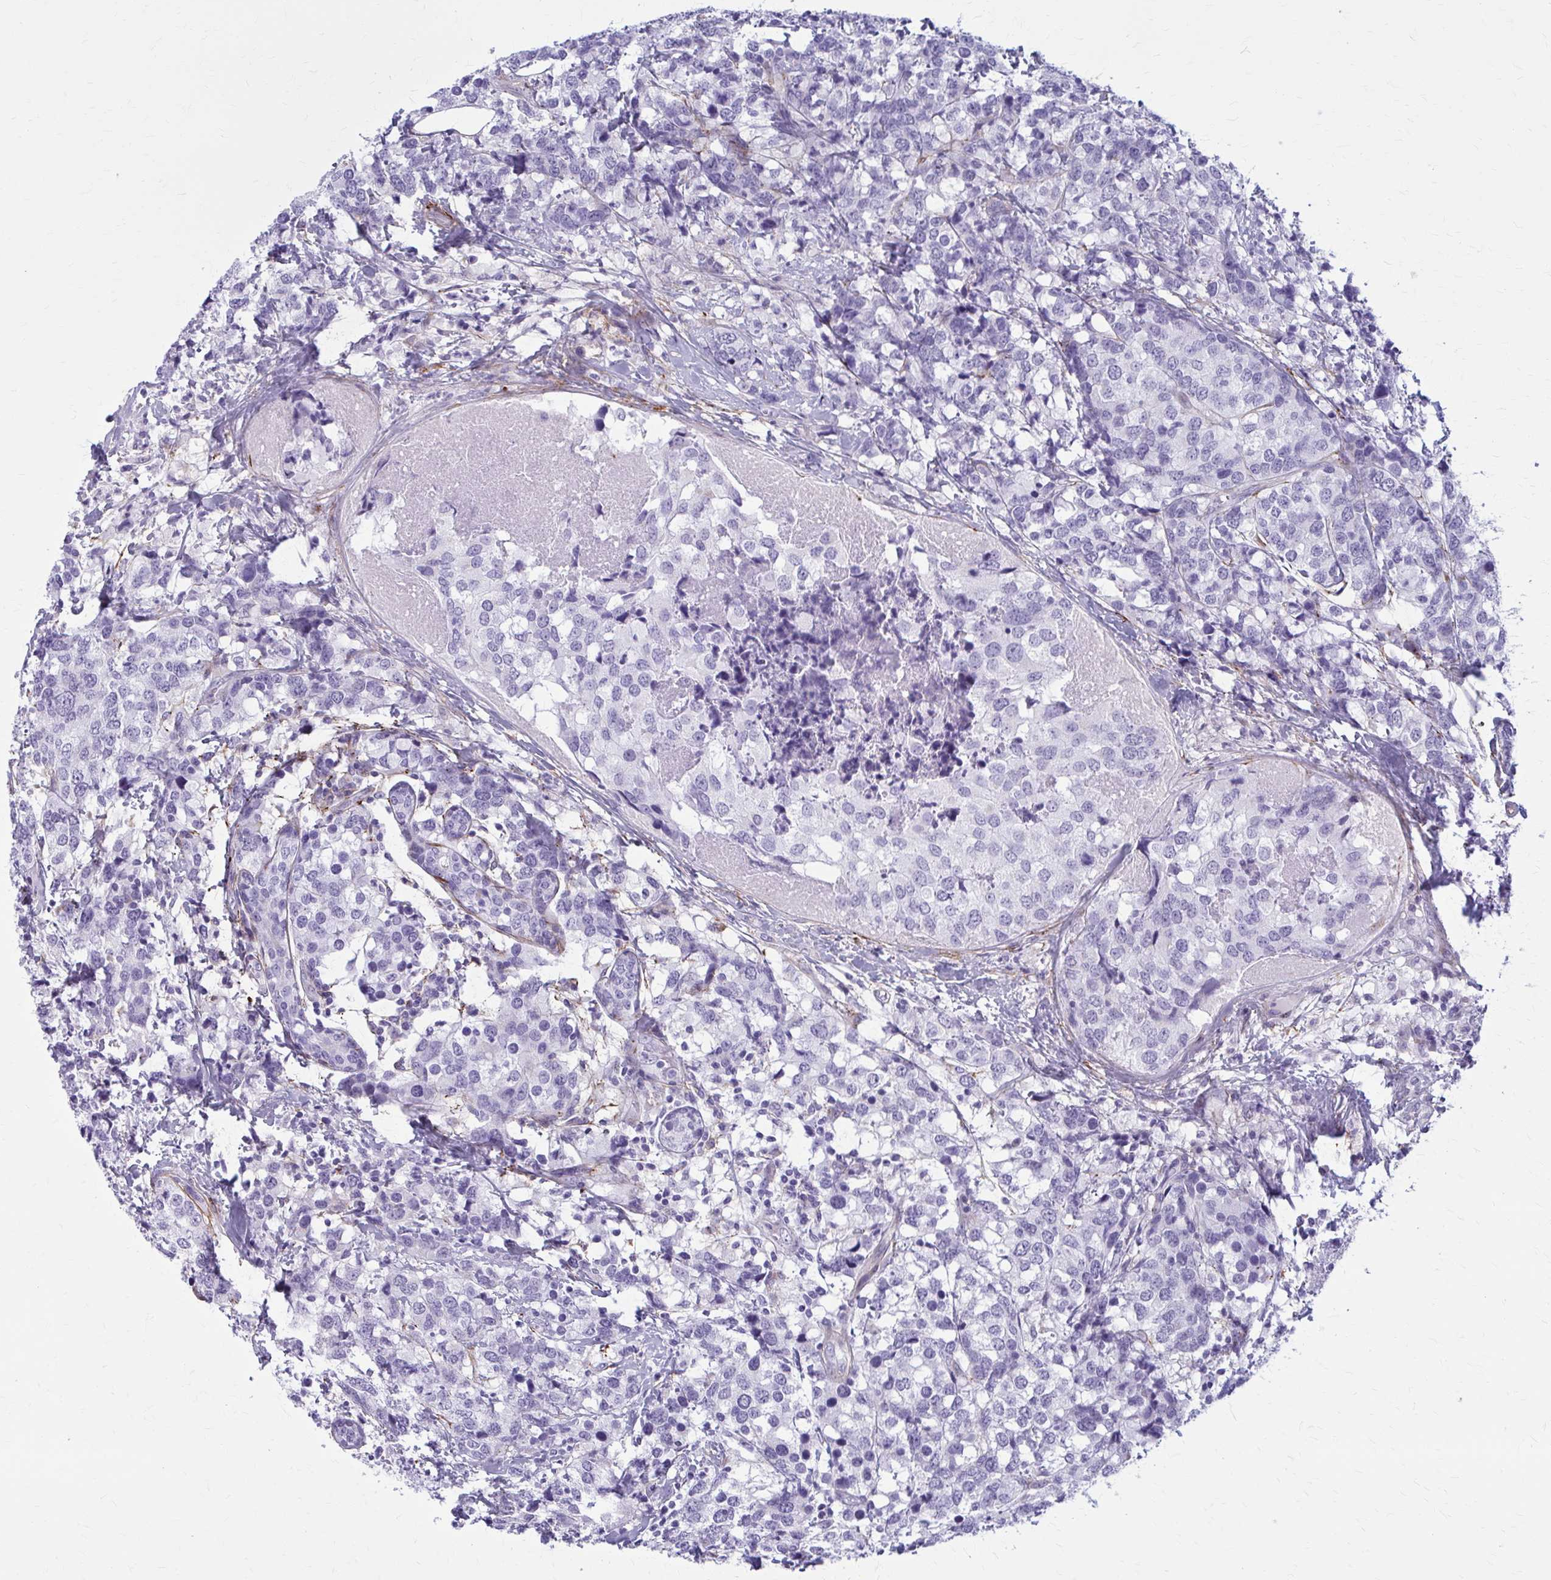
{"staining": {"intensity": "negative", "quantity": "none", "location": "none"}, "tissue": "breast cancer", "cell_type": "Tumor cells", "image_type": "cancer", "snomed": [{"axis": "morphology", "description": "Lobular carcinoma"}, {"axis": "topography", "description": "Breast"}], "caption": "Breast cancer (lobular carcinoma) stained for a protein using IHC reveals no expression tumor cells.", "gene": "AKAP12", "patient": {"sex": "female", "age": 59}}